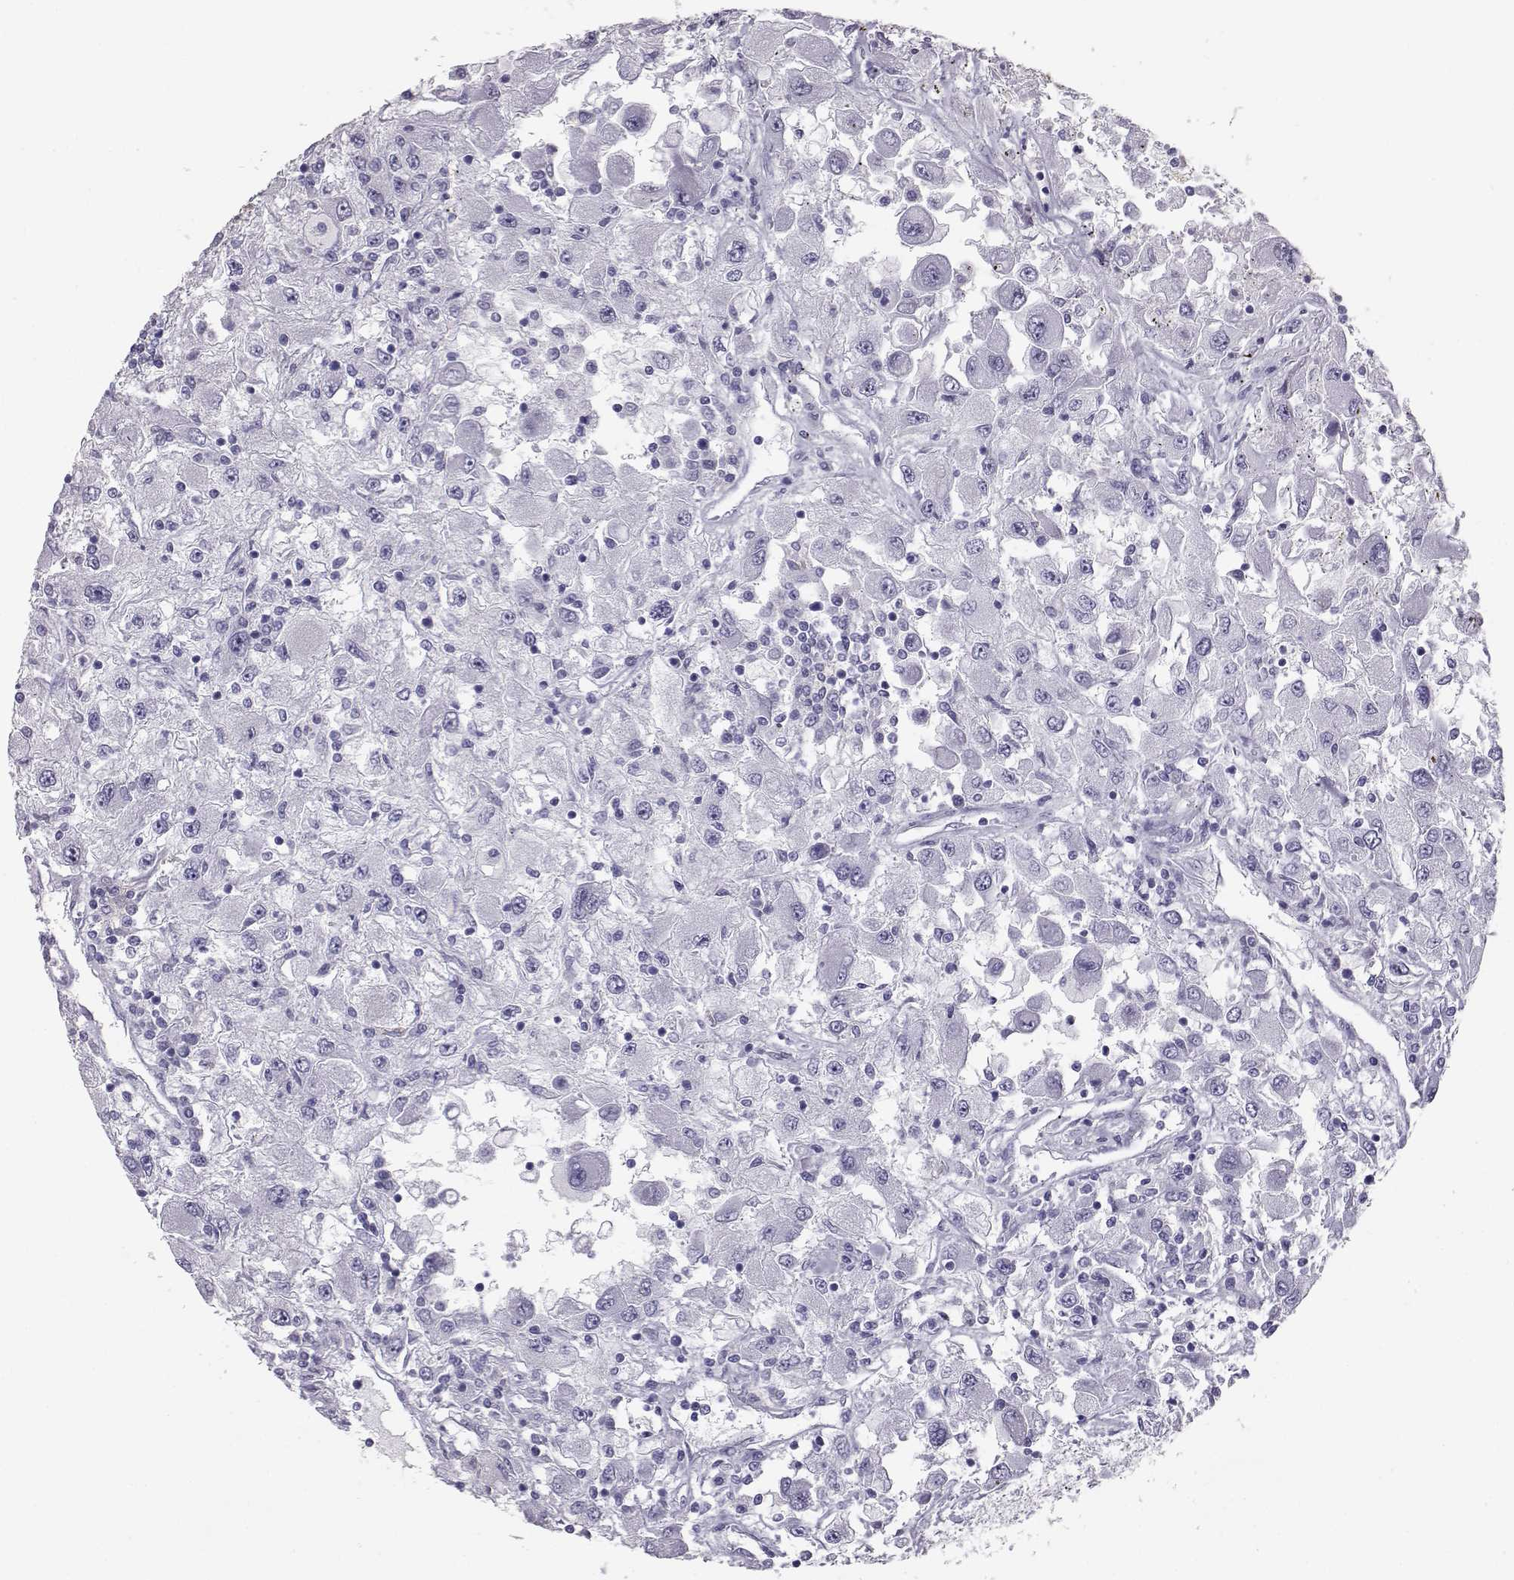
{"staining": {"intensity": "negative", "quantity": "none", "location": "none"}, "tissue": "renal cancer", "cell_type": "Tumor cells", "image_type": "cancer", "snomed": [{"axis": "morphology", "description": "Adenocarcinoma, NOS"}, {"axis": "topography", "description": "Kidney"}], "caption": "Tumor cells are negative for brown protein staining in renal cancer (adenocarcinoma).", "gene": "ITLN2", "patient": {"sex": "female", "age": 67}}